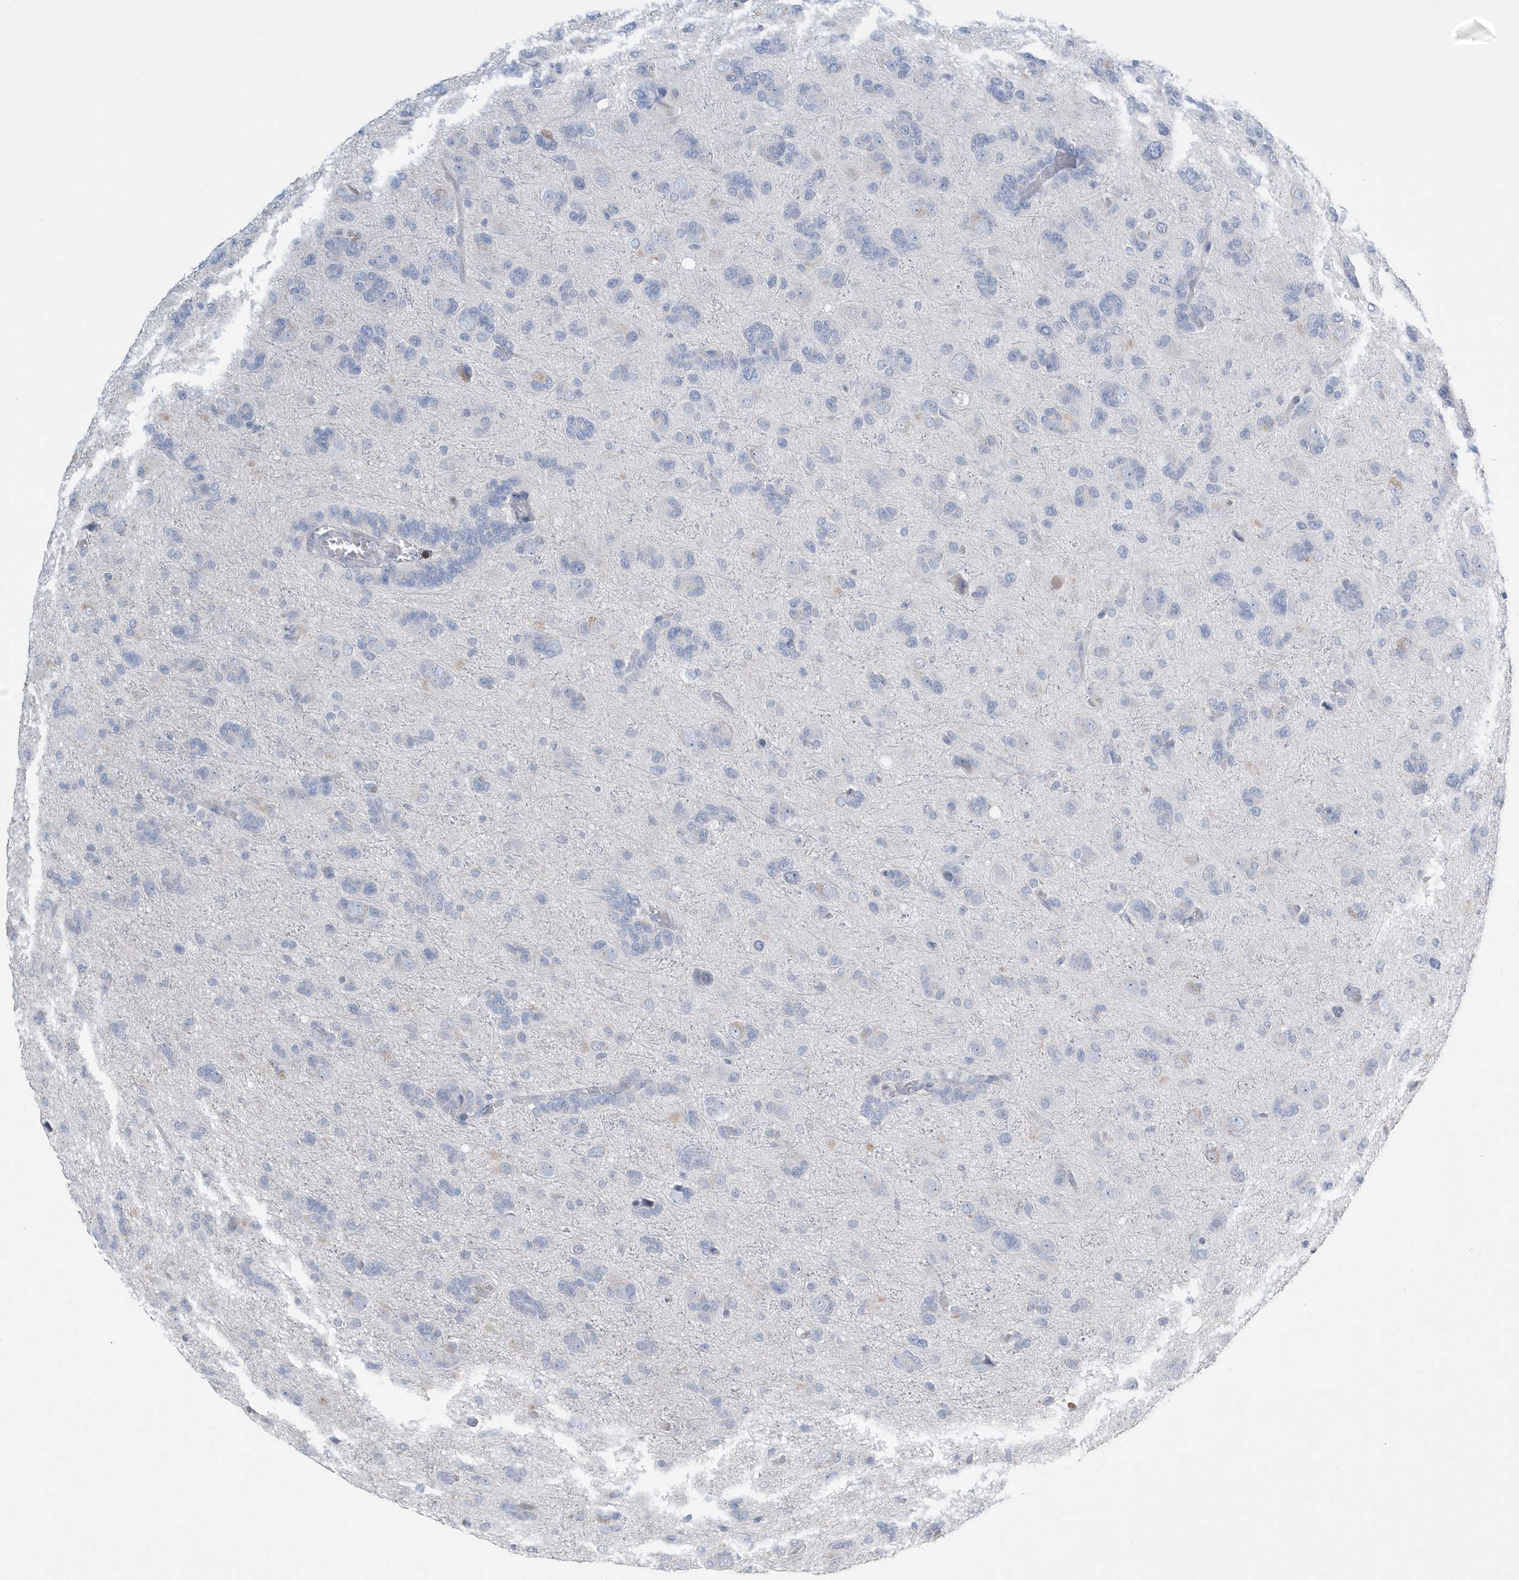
{"staining": {"intensity": "negative", "quantity": "none", "location": "none"}, "tissue": "glioma", "cell_type": "Tumor cells", "image_type": "cancer", "snomed": [{"axis": "morphology", "description": "Glioma, malignant, High grade"}, {"axis": "topography", "description": "Brain"}], "caption": "Protein analysis of malignant glioma (high-grade) displays no significant positivity in tumor cells.", "gene": "SPATA18", "patient": {"sex": "female", "age": 59}}